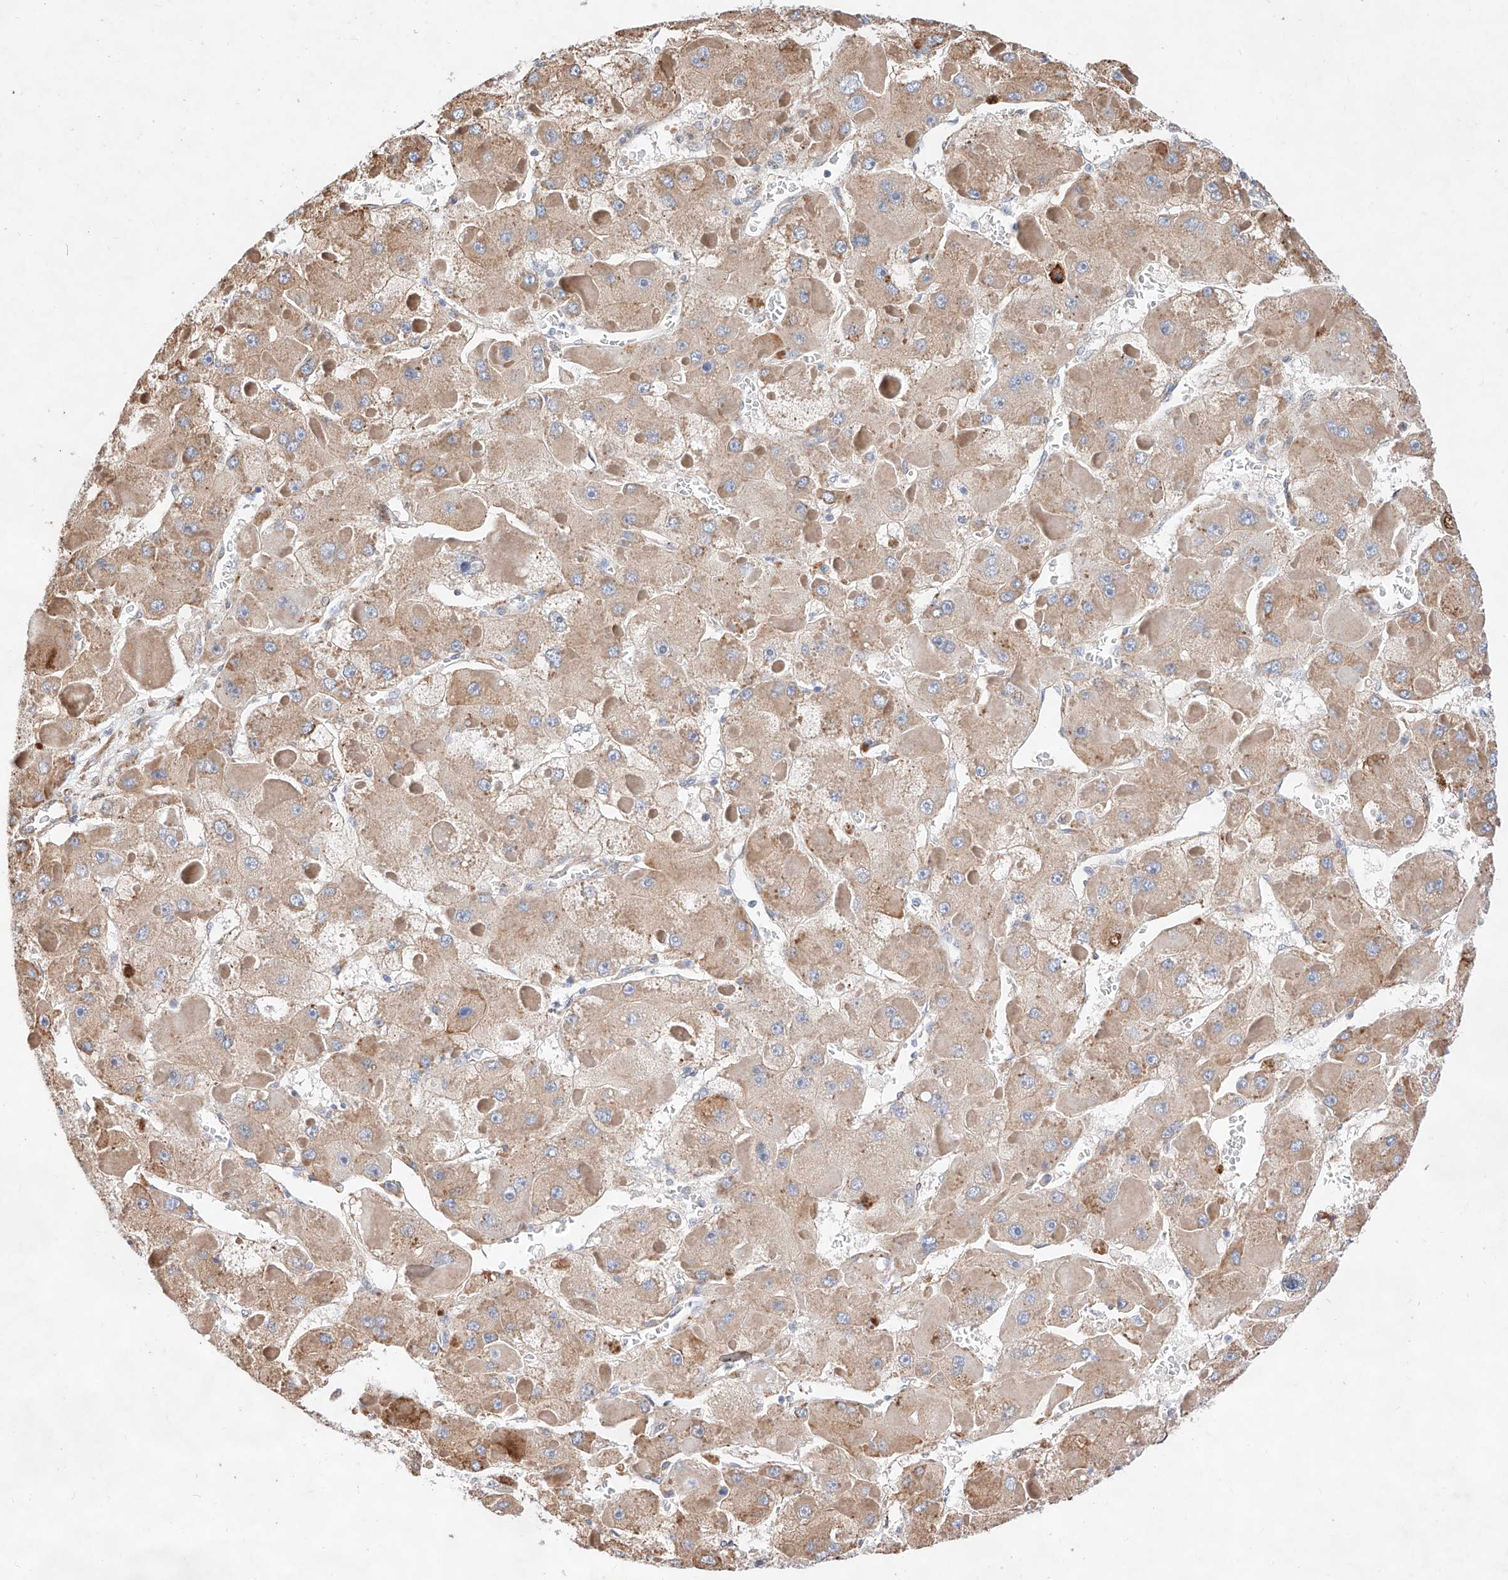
{"staining": {"intensity": "weak", "quantity": ">75%", "location": "cytoplasmic/membranous"}, "tissue": "liver cancer", "cell_type": "Tumor cells", "image_type": "cancer", "snomed": [{"axis": "morphology", "description": "Carcinoma, Hepatocellular, NOS"}, {"axis": "topography", "description": "Liver"}], "caption": "High-magnification brightfield microscopy of liver cancer stained with DAB (3,3'-diaminobenzidine) (brown) and counterstained with hematoxylin (blue). tumor cells exhibit weak cytoplasmic/membranous positivity is identified in about>75% of cells.", "gene": "ATP9B", "patient": {"sex": "female", "age": 73}}